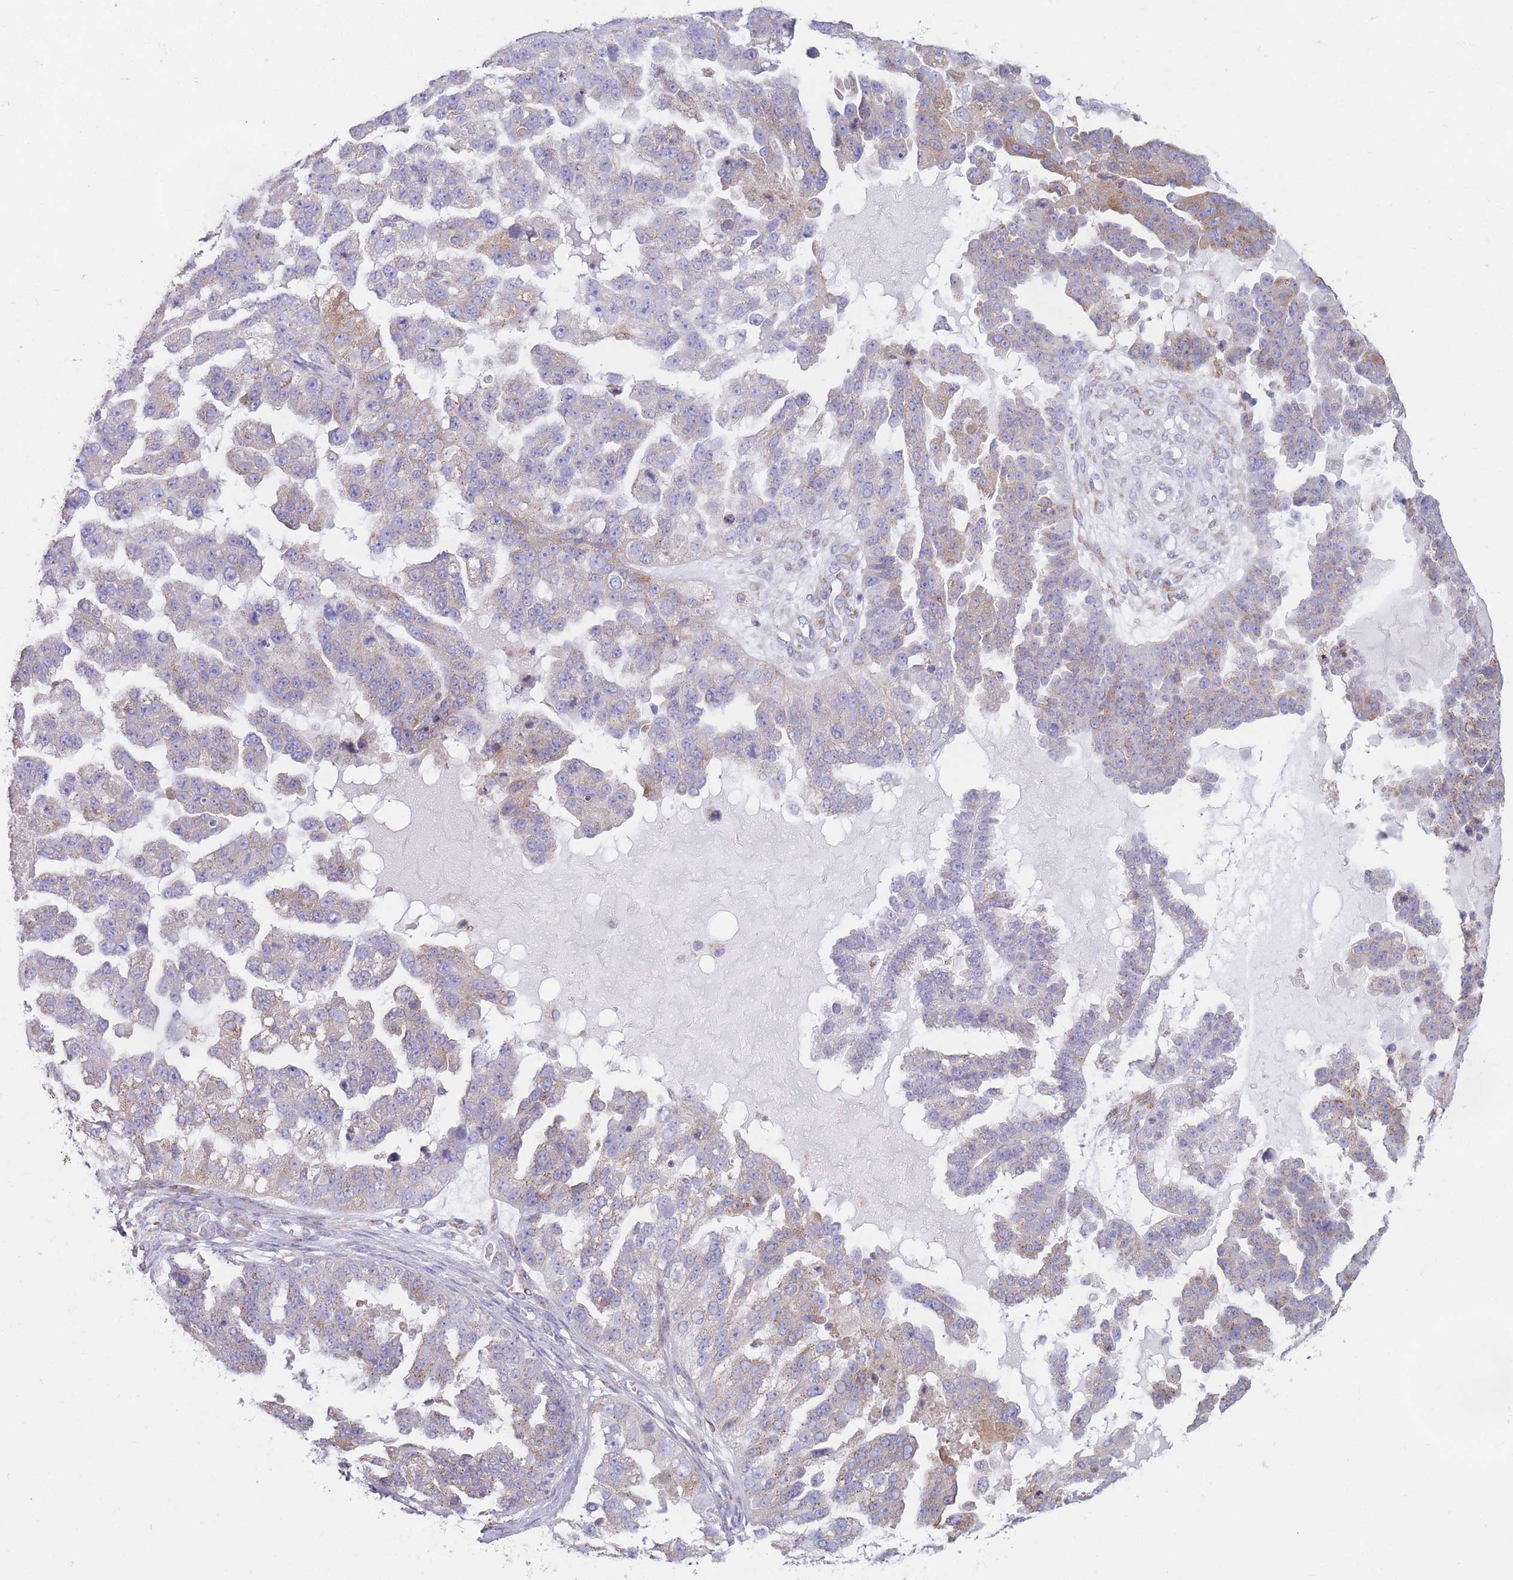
{"staining": {"intensity": "moderate", "quantity": "<25%", "location": "cytoplasmic/membranous"}, "tissue": "ovarian cancer", "cell_type": "Tumor cells", "image_type": "cancer", "snomed": [{"axis": "morphology", "description": "Cystadenocarcinoma, serous, NOS"}, {"axis": "topography", "description": "Ovary"}], "caption": "High-power microscopy captured an immunohistochemistry (IHC) image of ovarian cancer, revealing moderate cytoplasmic/membranous positivity in approximately <25% of tumor cells.", "gene": "MRPL30", "patient": {"sex": "female", "age": 58}}